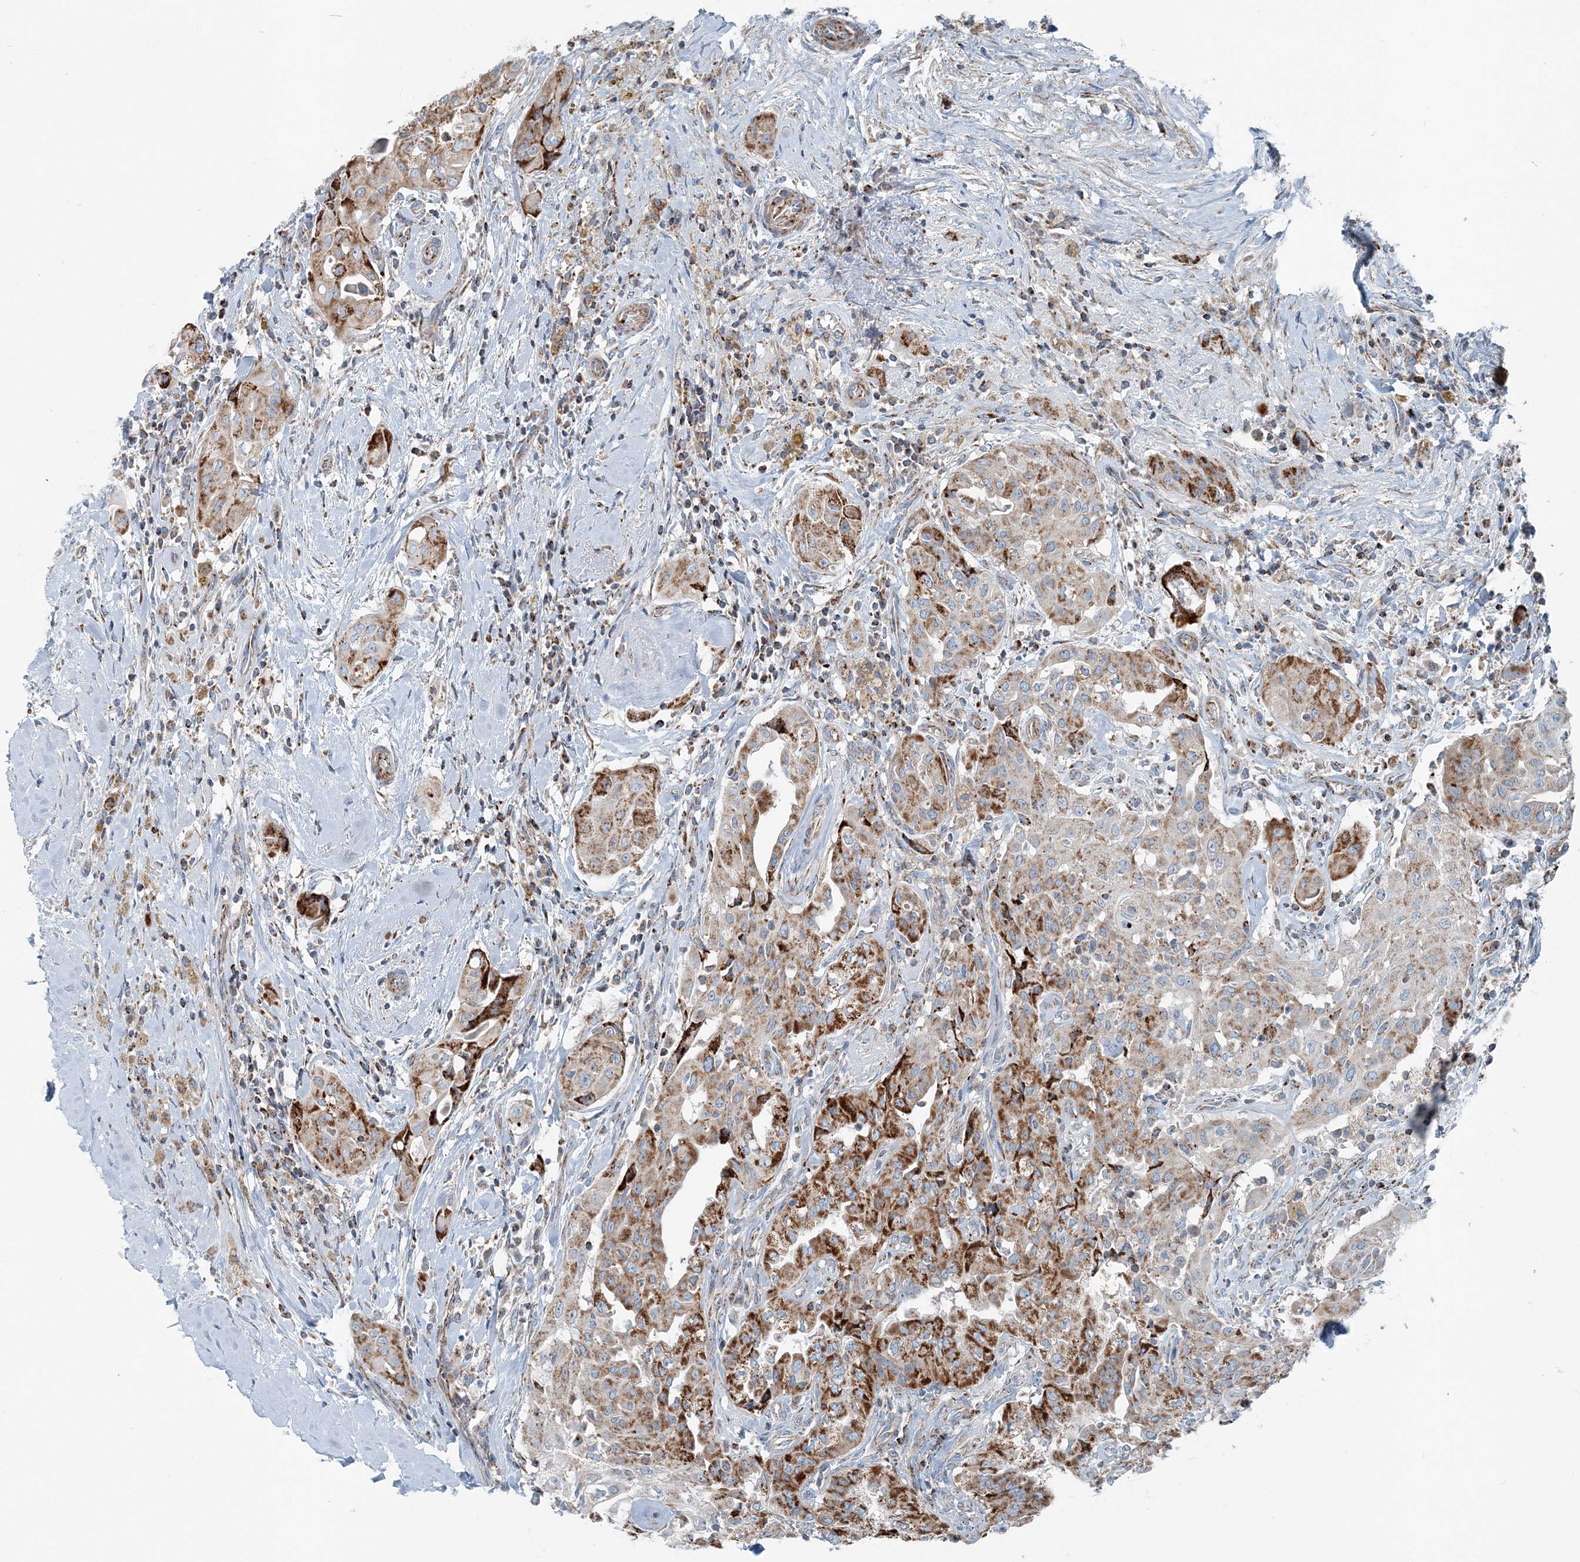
{"staining": {"intensity": "strong", "quantity": "25%-75%", "location": "cytoplasmic/membranous"}, "tissue": "thyroid cancer", "cell_type": "Tumor cells", "image_type": "cancer", "snomed": [{"axis": "morphology", "description": "Papillary adenocarcinoma, NOS"}, {"axis": "topography", "description": "Thyroid gland"}], "caption": "About 25%-75% of tumor cells in thyroid papillary adenocarcinoma exhibit strong cytoplasmic/membranous protein staining as visualized by brown immunohistochemical staining.", "gene": "INTU", "patient": {"sex": "female", "age": 59}}